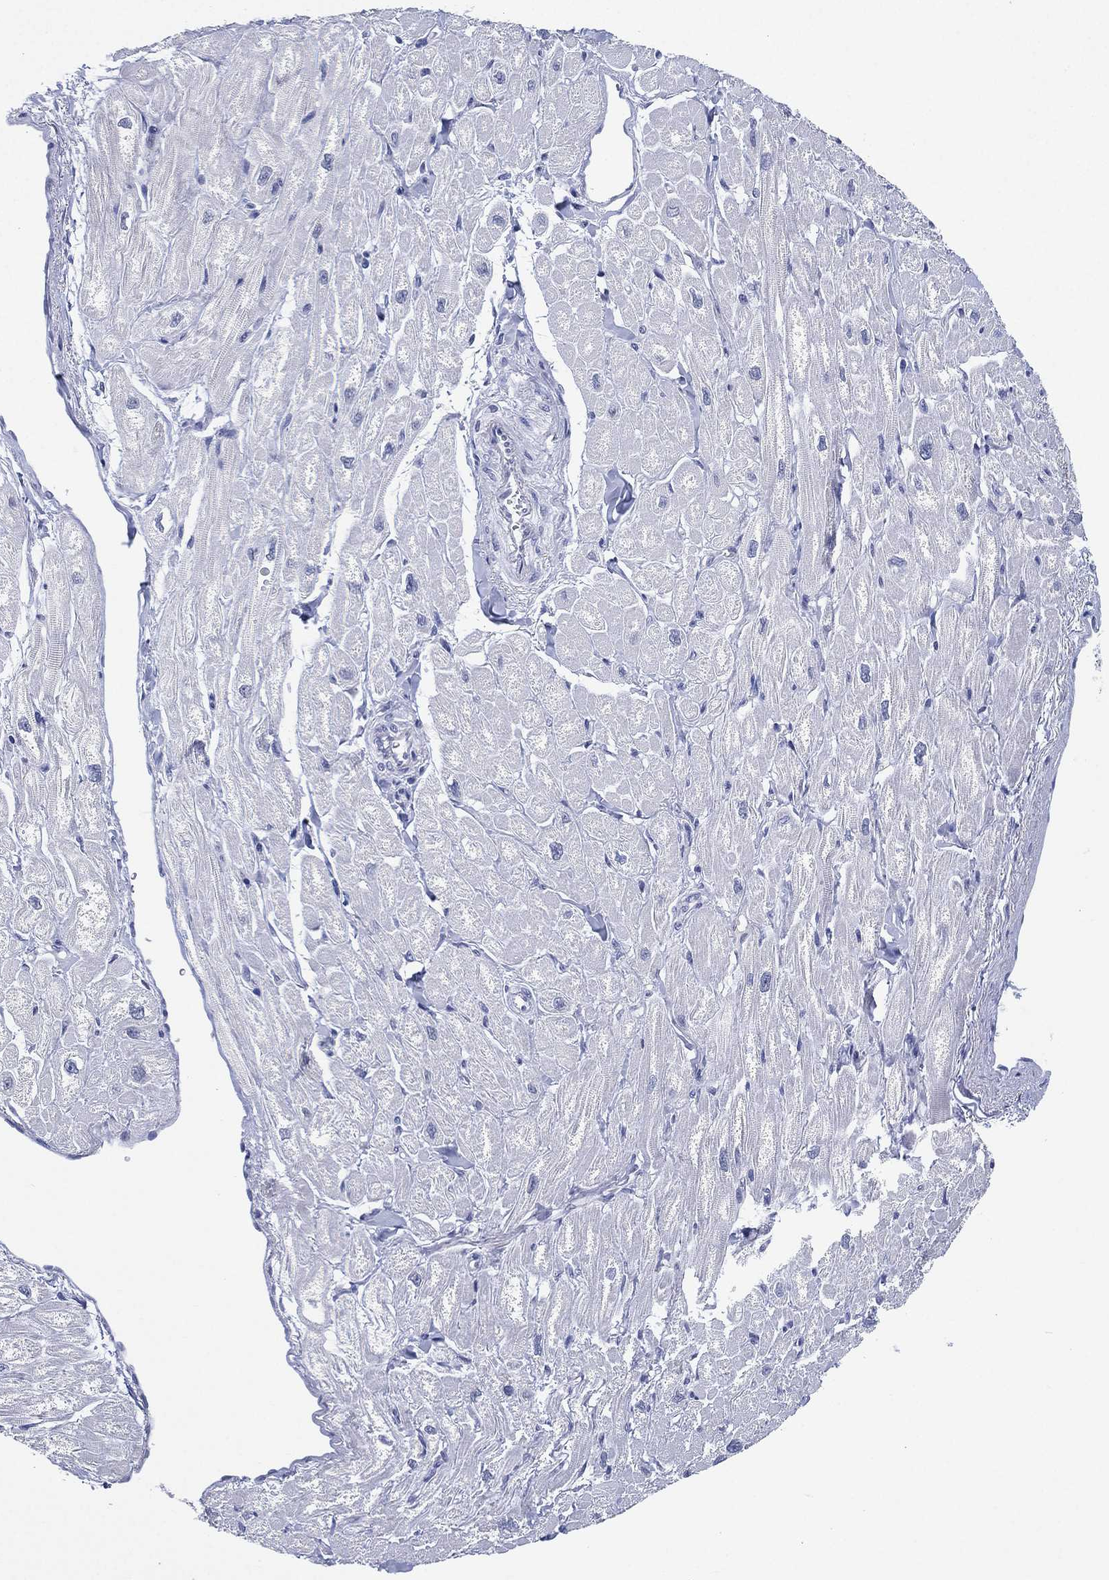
{"staining": {"intensity": "negative", "quantity": "none", "location": "none"}, "tissue": "heart muscle", "cell_type": "Cardiomyocytes", "image_type": "normal", "snomed": [{"axis": "morphology", "description": "Normal tissue, NOS"}, {"axis": "topography", "description": "Heart"}], "caption": "A high-resolution photomicrograph shows immunohistochemistry staining of benign heart muscle, which exhibits no significant expression in cardiomyocytes.", "gene": "KRT35", "patient": {"sex": "male", "age": 55}}